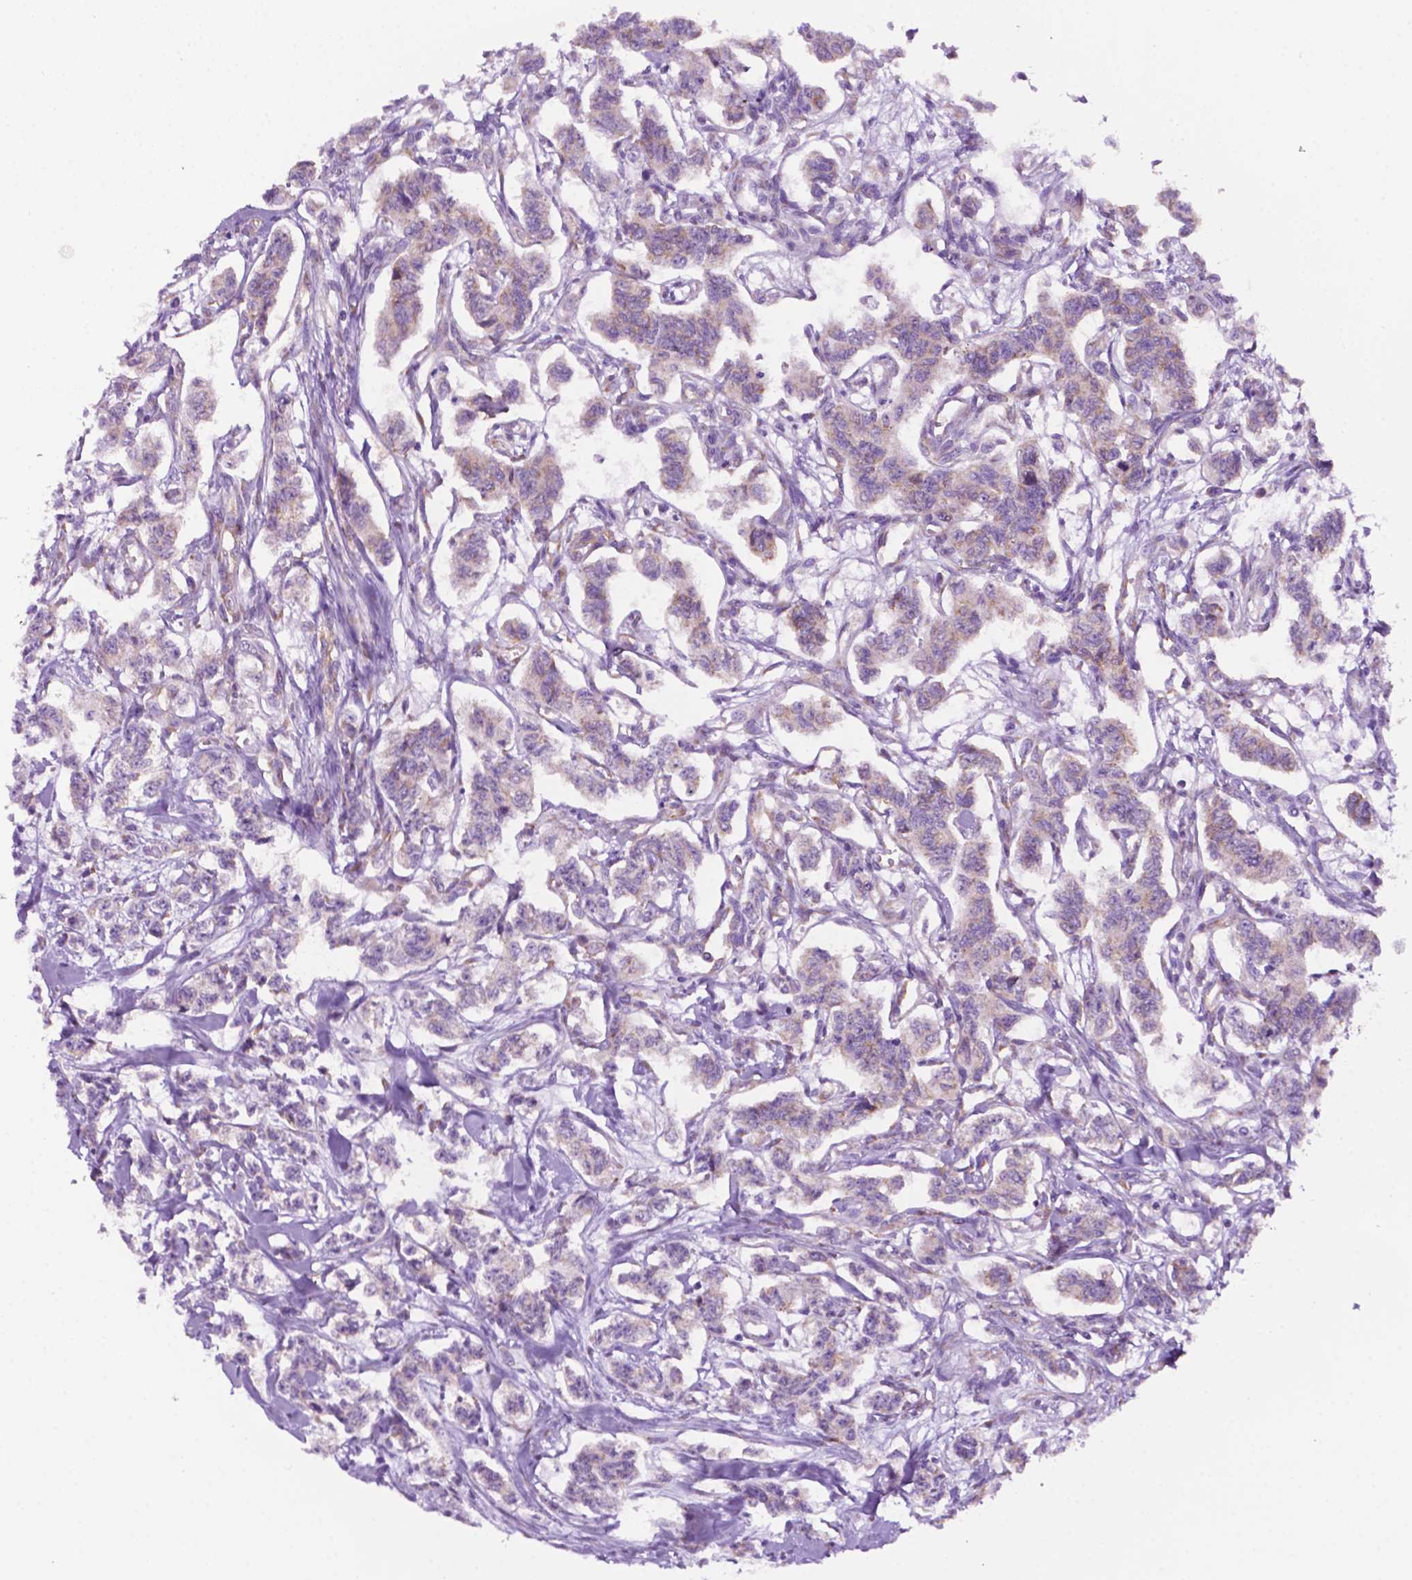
{"staining": {"intensity": "negative", "quantity": "none", "location": "none"}, "tissue": "carcinoid", "cell_type": "Tumor cells", "image_type": "cancer", "snomed": [{"axis": "morphology", "description": "Carcinoid, malignant, NOS"}, {"axis": "topography", "description": "Kidney"}], "caption": "Immunohistochemistry of malignant carcinoid shows no expression in tumor cells. (DAB immunohistochemistry (IHC) visualized using brightfield microscopy, high magnification).", "gene": "RPL29", "patient": {"sex": "female", "age": 41}}